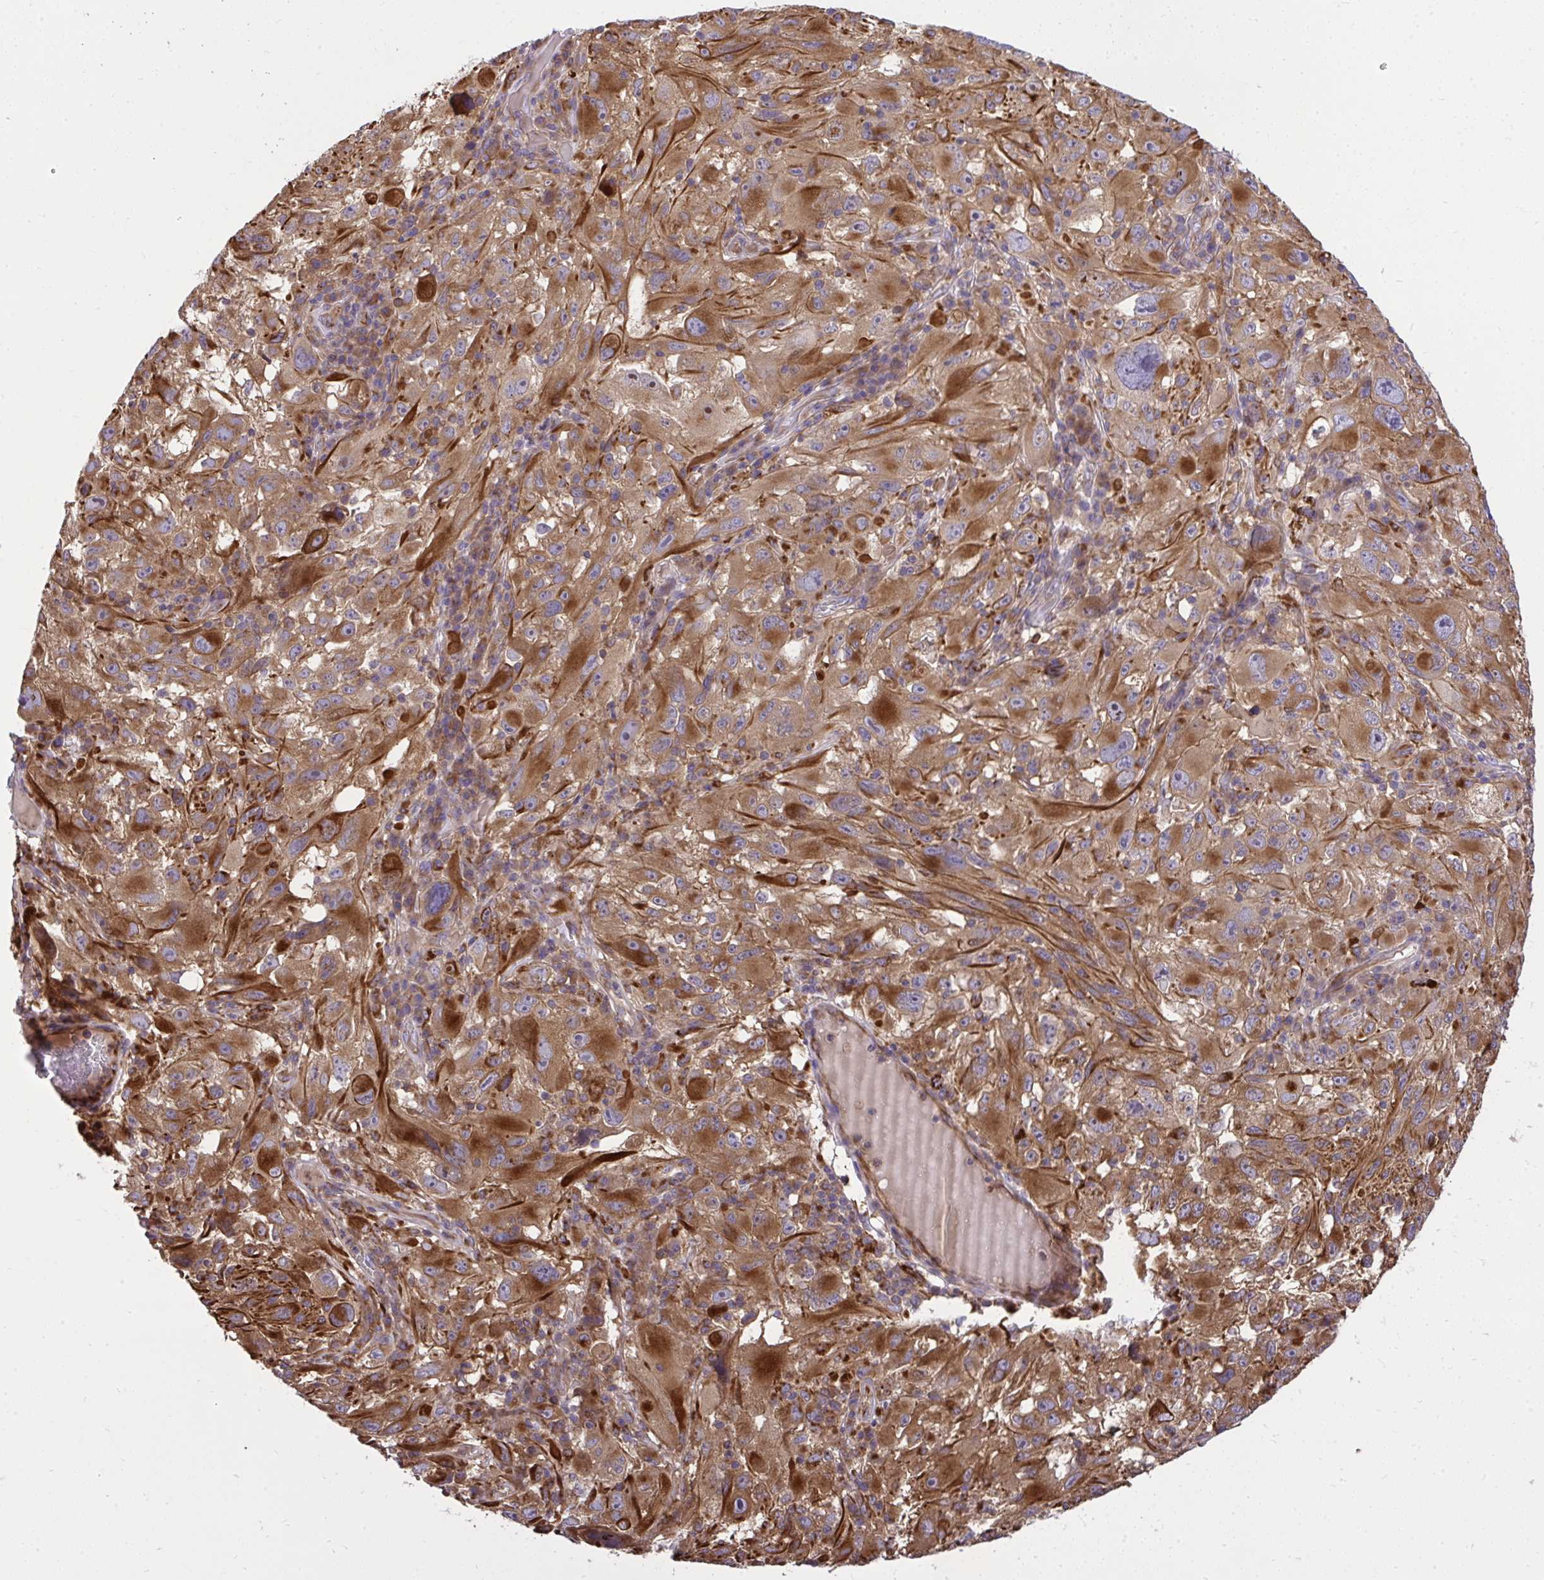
{"staining": {"intensity": "strong", "quantity": "25%-75%", "location": "cytoplasmic/membranous"}, "tissue": "melanoma", "cell_type": "Tumor cells", "image_type": "cancer", "snomed": [{"axis": "morphology", "description": "Malignant melanoma, NOS"}, {"axis": "topography", "description": "Skin"}], "caption": "A high amount of strong cytoplasmic/membranous staining is appreciated in about 25%-75% of tumor cells in malignant melanoma tissue.", "gene": "PAIP2", "patient": {"sex": "female", "age": 71}}